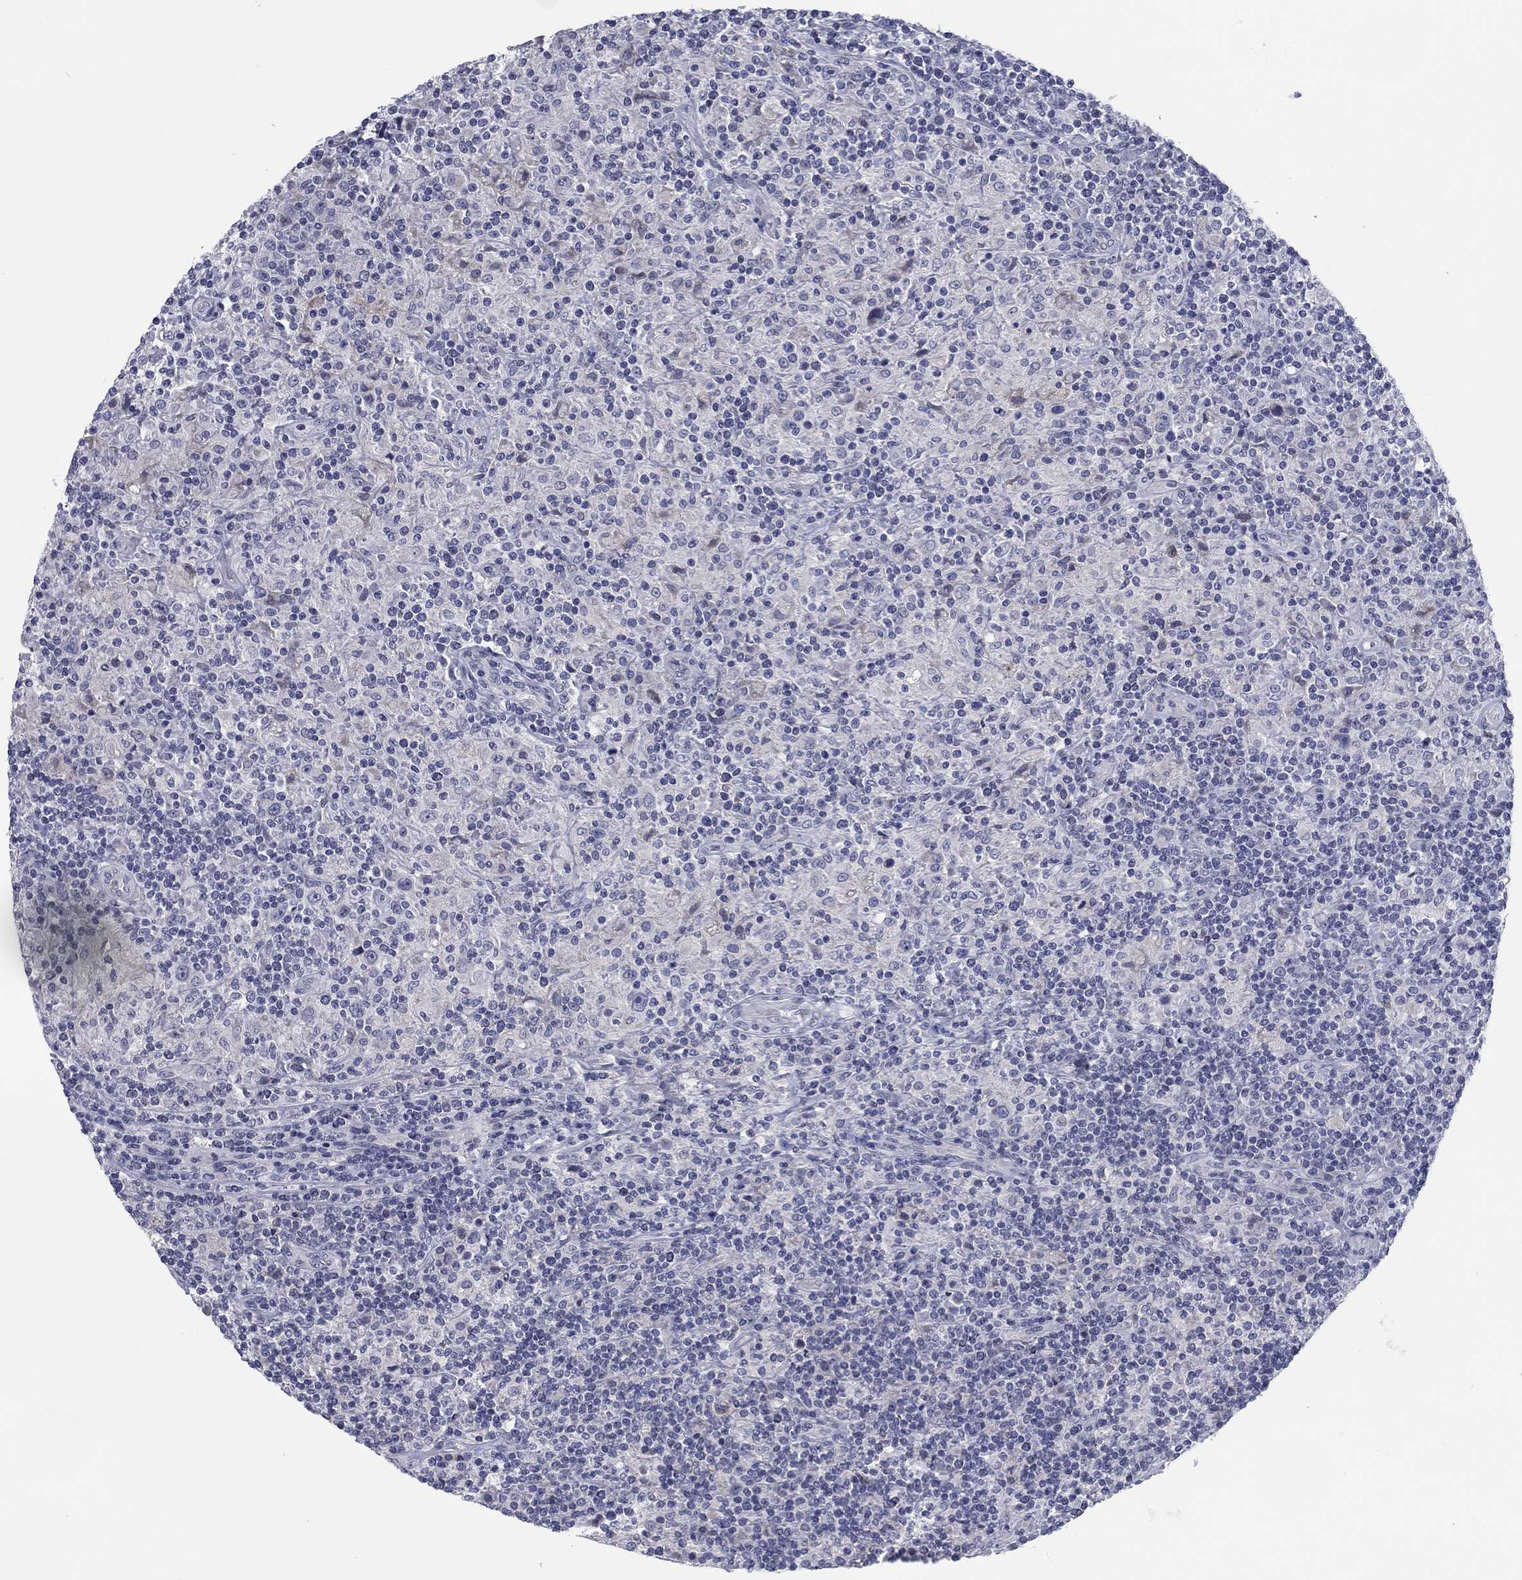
{"staining": {"intensity": "negative", "quantity": "none", "location": "none"}, "tissue": "lymphoma", "cell_type": "Tumor cells", "image_type": "cancer", "snomed": [{"axis": "morphology", "description": "Hodgkin's disease, NOS"}, {"axis": "topography", "description": "Lymph node"}], "caption": "DAB immunohistochemical staining of Hodgkin's disease demonstrates no significant expression in tumor cells.", "gene": "CALB1", "patient": {"sex": "male", "age": 70}}